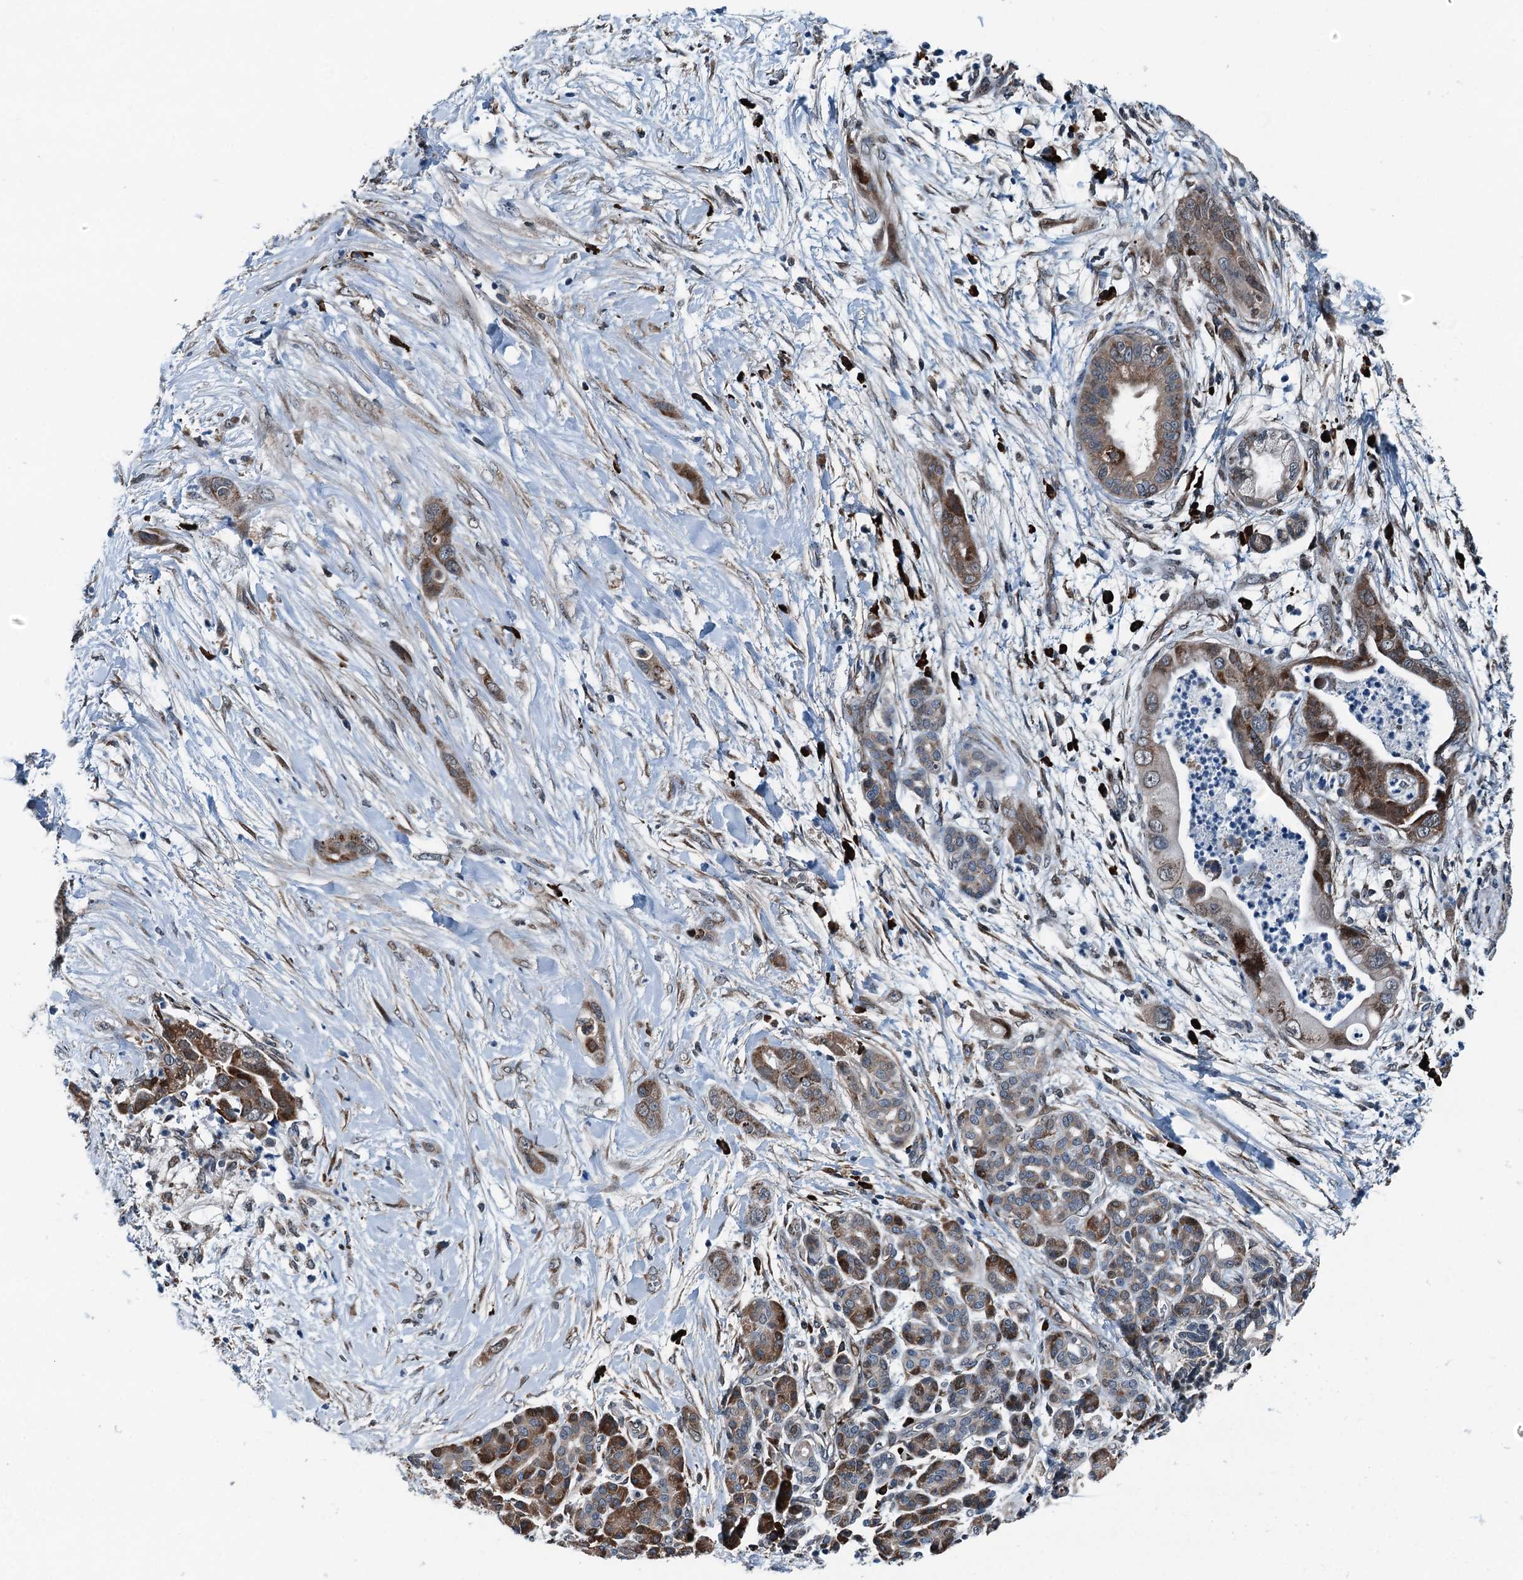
{"staining": {"intensity": "moderate", "quantity": ">75%", "location": "cytoplasmic/membranous,nuclear"}, "tissue": "pancreatic cancer", "cell_type": "Tumor cells", "image_type": "cancer", "snomed": [{"axis": "morphology", "description": "Adenocarcinoma, NOS"}, {"axis": "topography", "description": "Pancreas"}], "caption": "Pancreatic cancer stained for a protein demonstrates moderate cytoplasmic/membranous and nuclear positivity in tumor cells. The protein of interest is stained brown, and the nuclei are stained in blue (DAB (3,3'-diaminobenzidine) IHC with brightfield microscopy, high magnification).", "gene": "TAMALIN", "patient": {"sex": "male", "age": 59}}